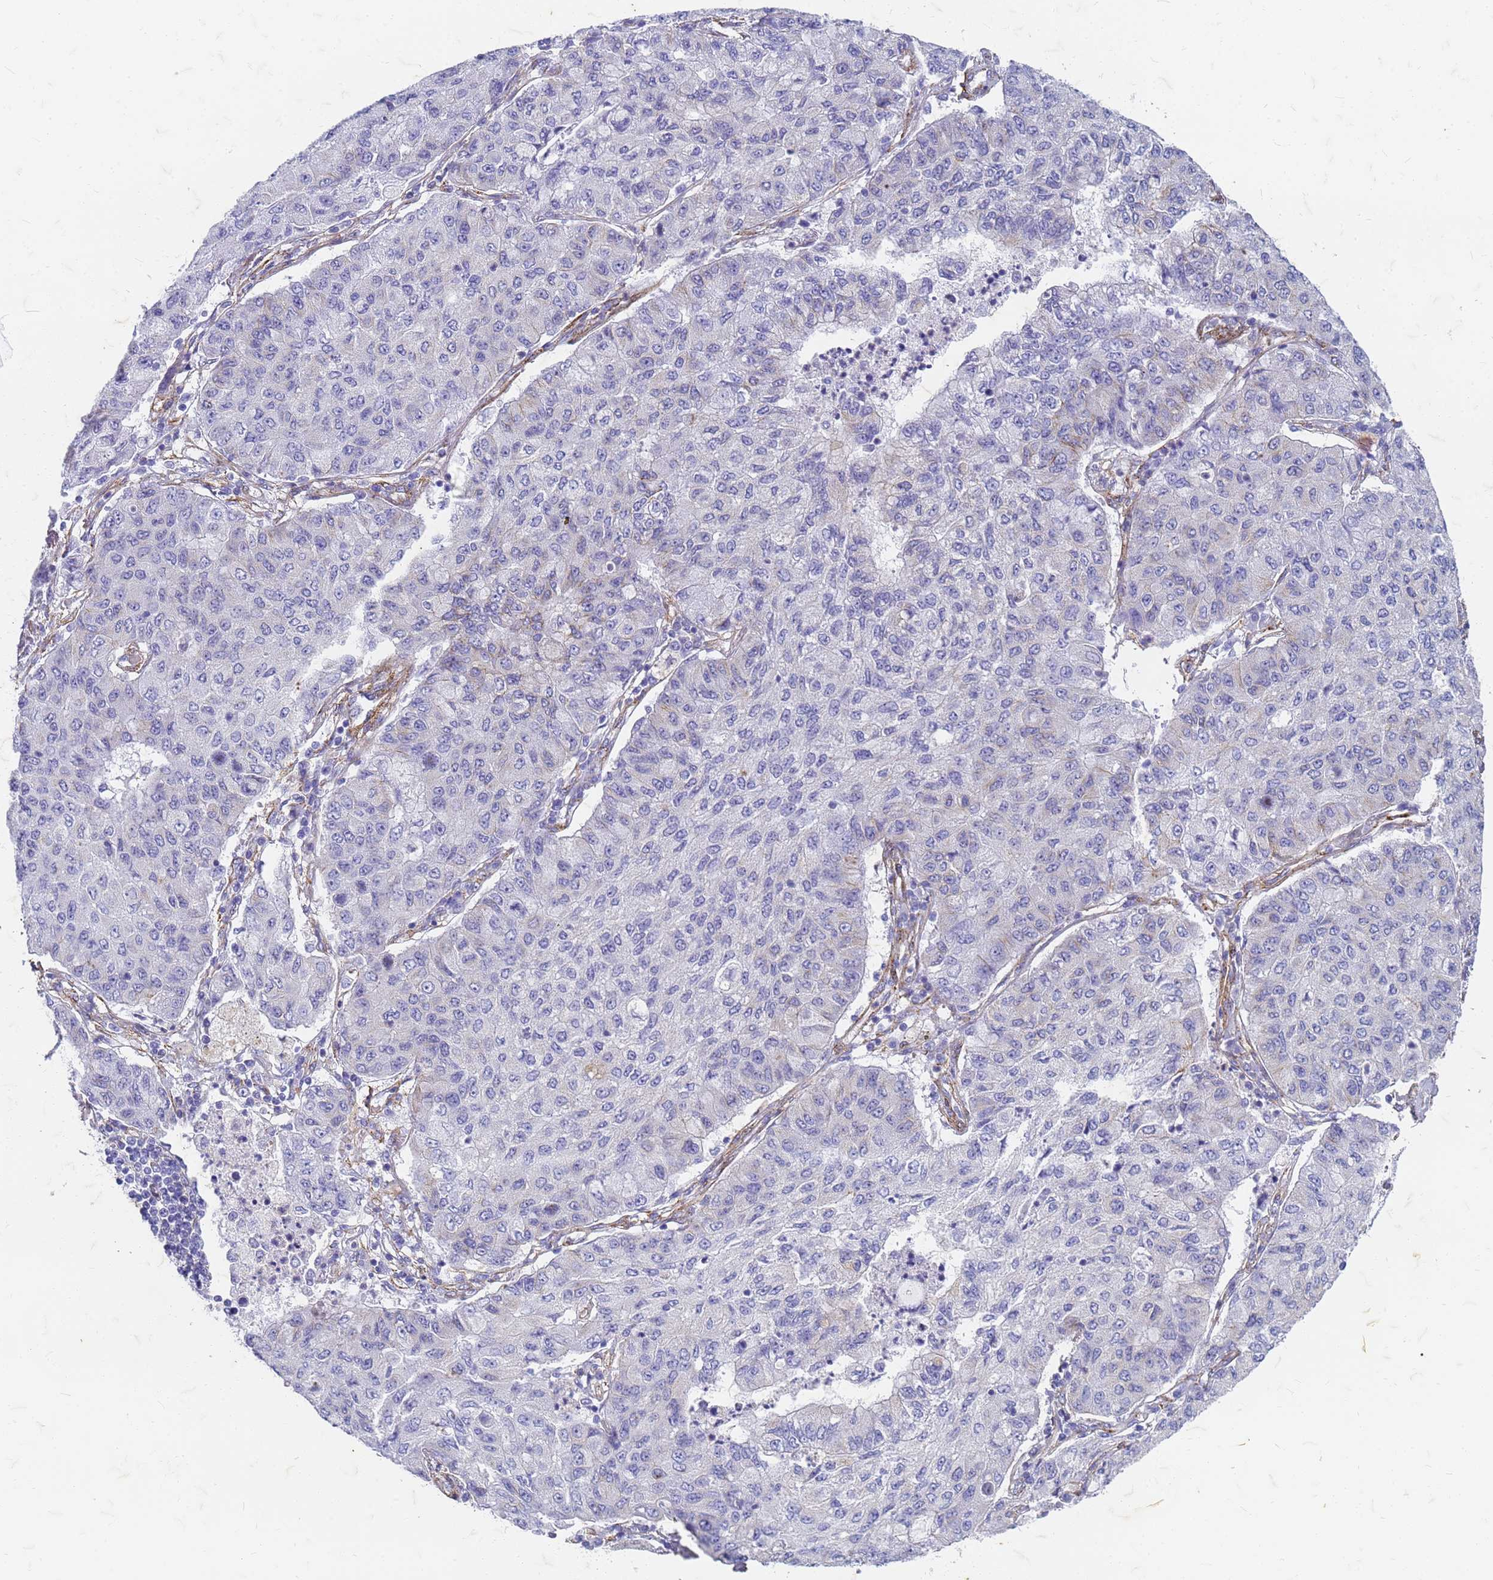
{"staining": {"intensity": "negative", "quantity": "none", "location": "none"}, "tissue": "lung cancer", "cell_type": "Tumor cells", "image_type": "cancer", "snomed": [{"axis": "morphology", "description": "Squamous cell carcinoma, NOS"}, {"axis": "topography", "description": "Lung"}], "caption": "Protein analysis of squamous cell carcinoma (lung) demonstrates no significant positivity in tumor cells.", "gene": "TRIM64B", "patient": {"sex": "male", "age": 74}}